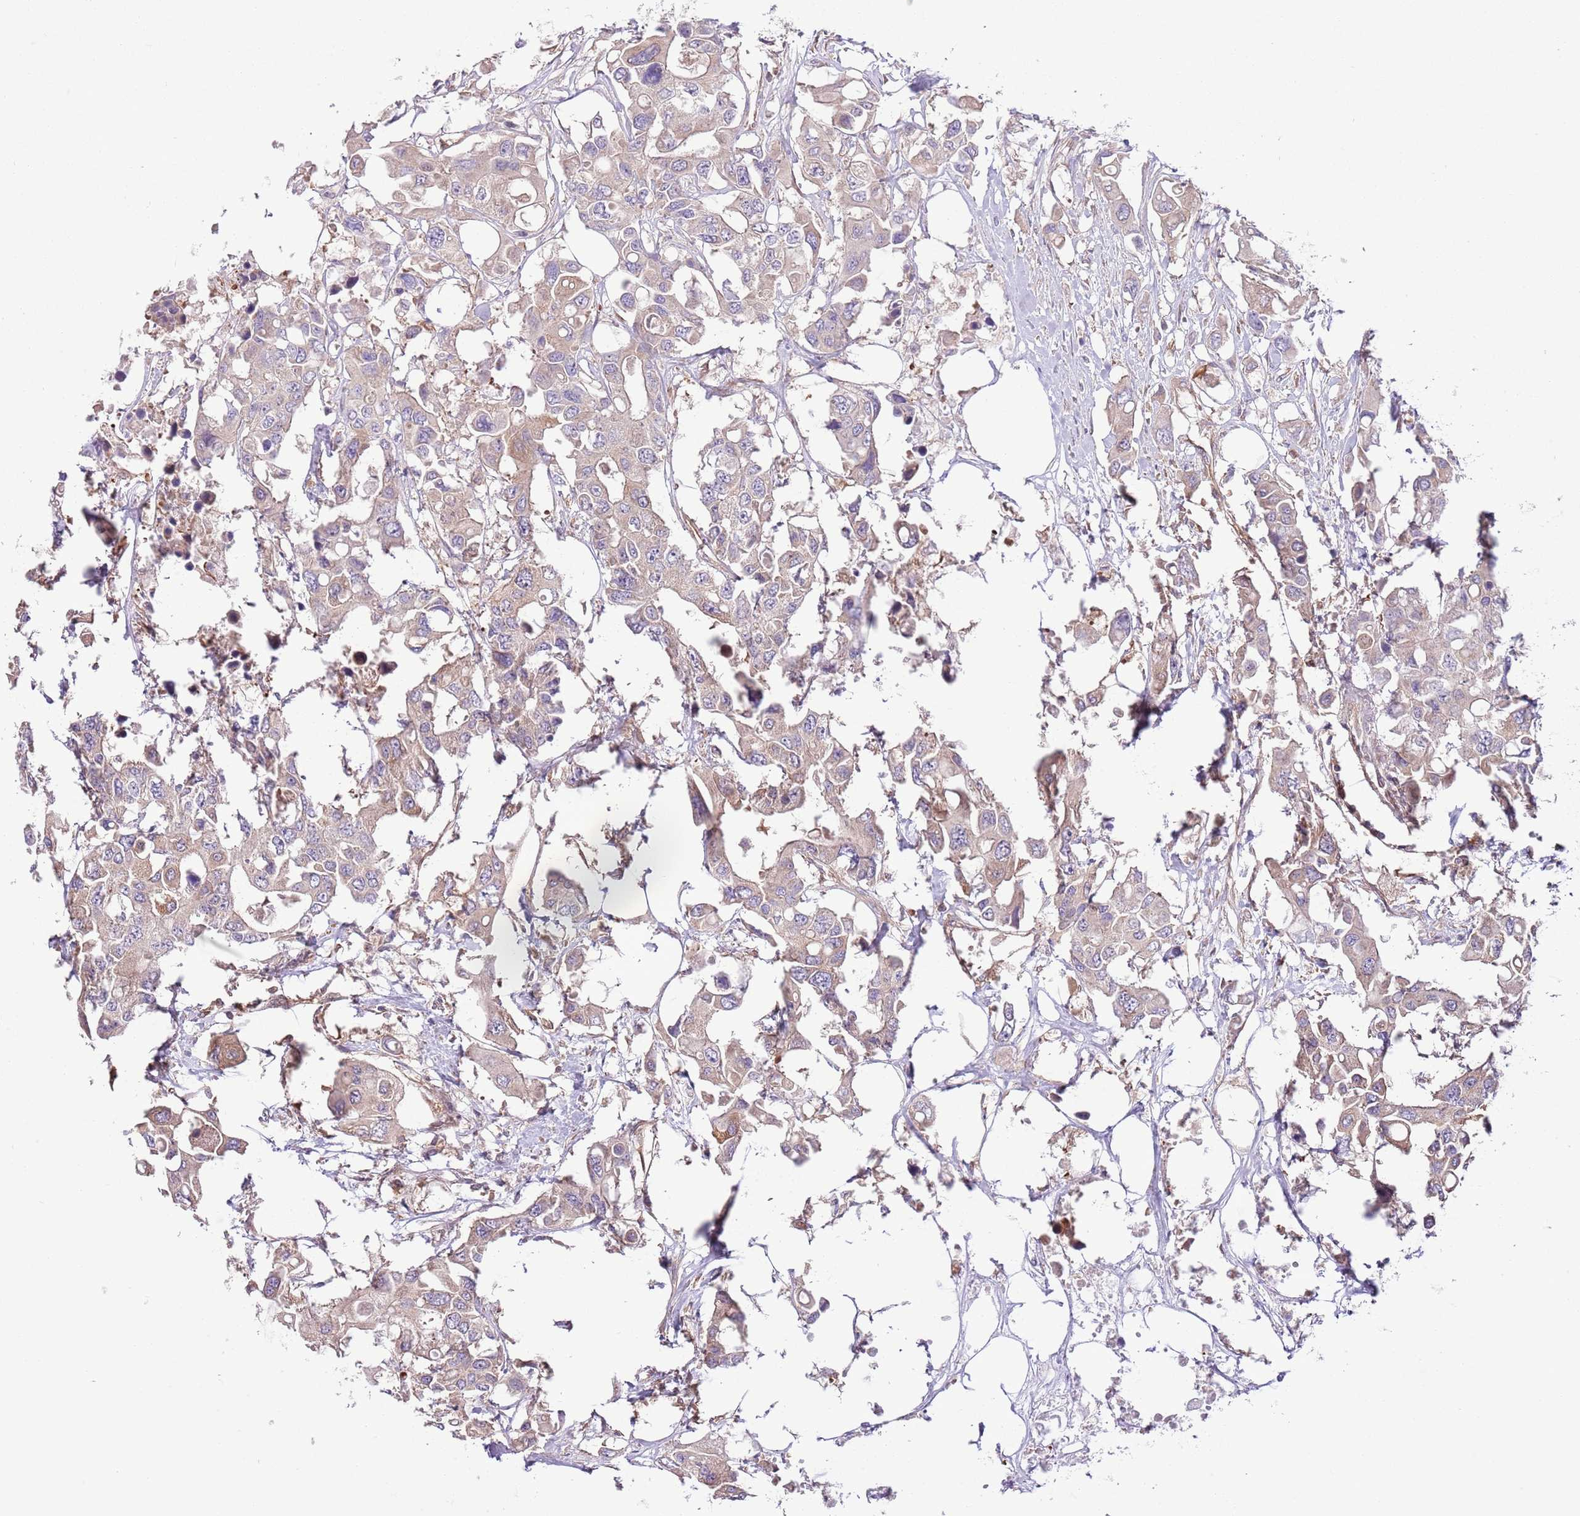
{"staining": {"intensity": "moderate", "quantity": "<25%", "location": "cytoplasmic/membranous"}, "tissue": "colorectal cancer", "cell_type": "Tumor cells", "image_type": "cancer", "snomed": [{"axis": "morphology", "description": "Adenocarcinoma, NOS"}, {"axis": "topography", "description": "Colon"}], "caption": "Immunohistochemistry (DAB) staining of human colorectal adenocarcinoma shows moderate cytoplasmic/membranous protein positivity in about <25% of tumor cells. The protein of interest is shown in brown color, while the nuclei are stained blue.", "gene": "LPIN2", "patient": {"sex": "male", "age": 77}}